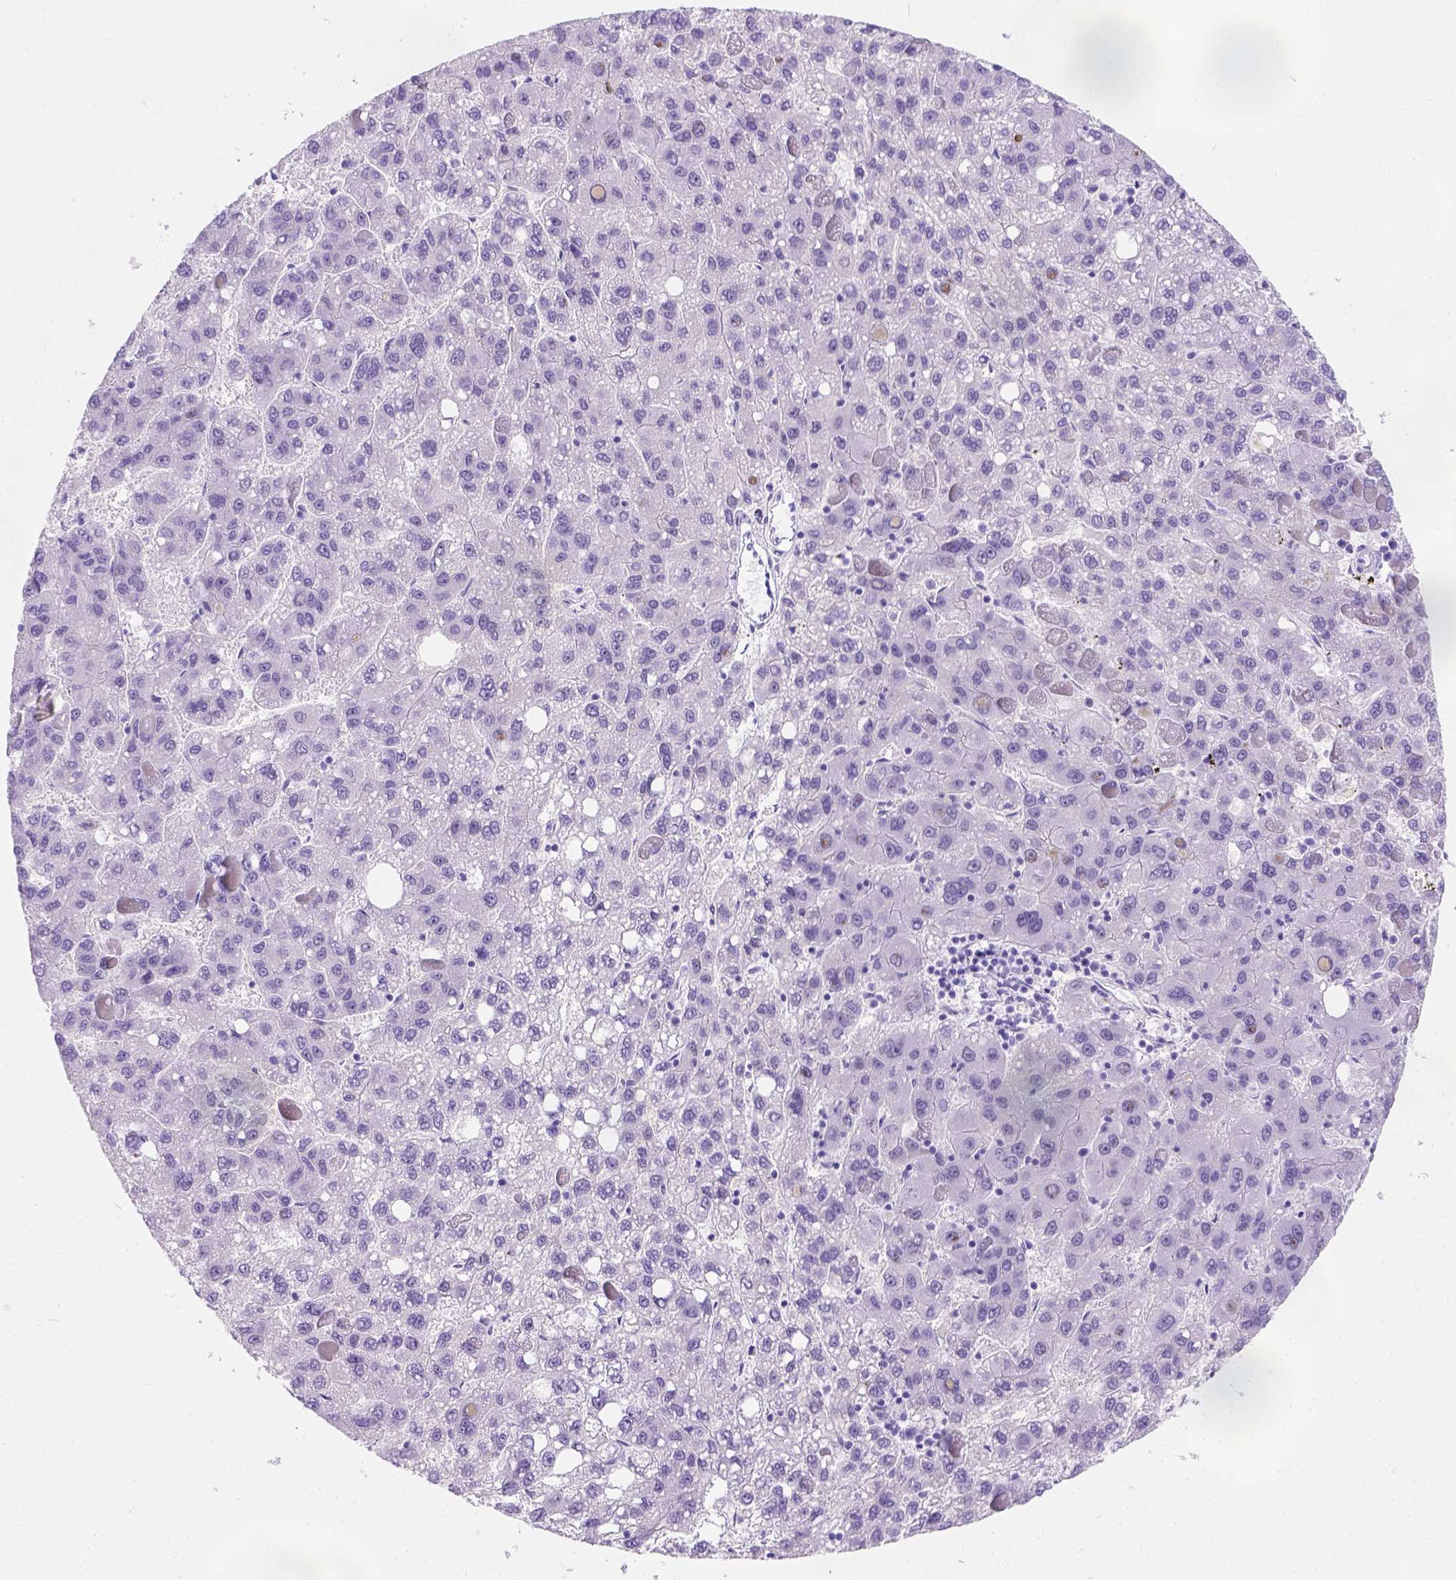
{"staining": {"intensity": "negative", "quantity": "none", "location": "none"}, "tissue": "liver cancer", "cell_type": "Tumor cells", "image_type": "cancer", "snomed": [{"axis": "morphology", "description": "Carcinoma, Hepatocellular, NOS"}, {"axis": "topography", "description": "Liver"}], "caption": "Immunohistochemical staining of human liver hepatocellular carcinoma exhibits no significant positivity in tumor cells.", "gene": "PHF7", "patient": {"sex": "female", "age": 82}}